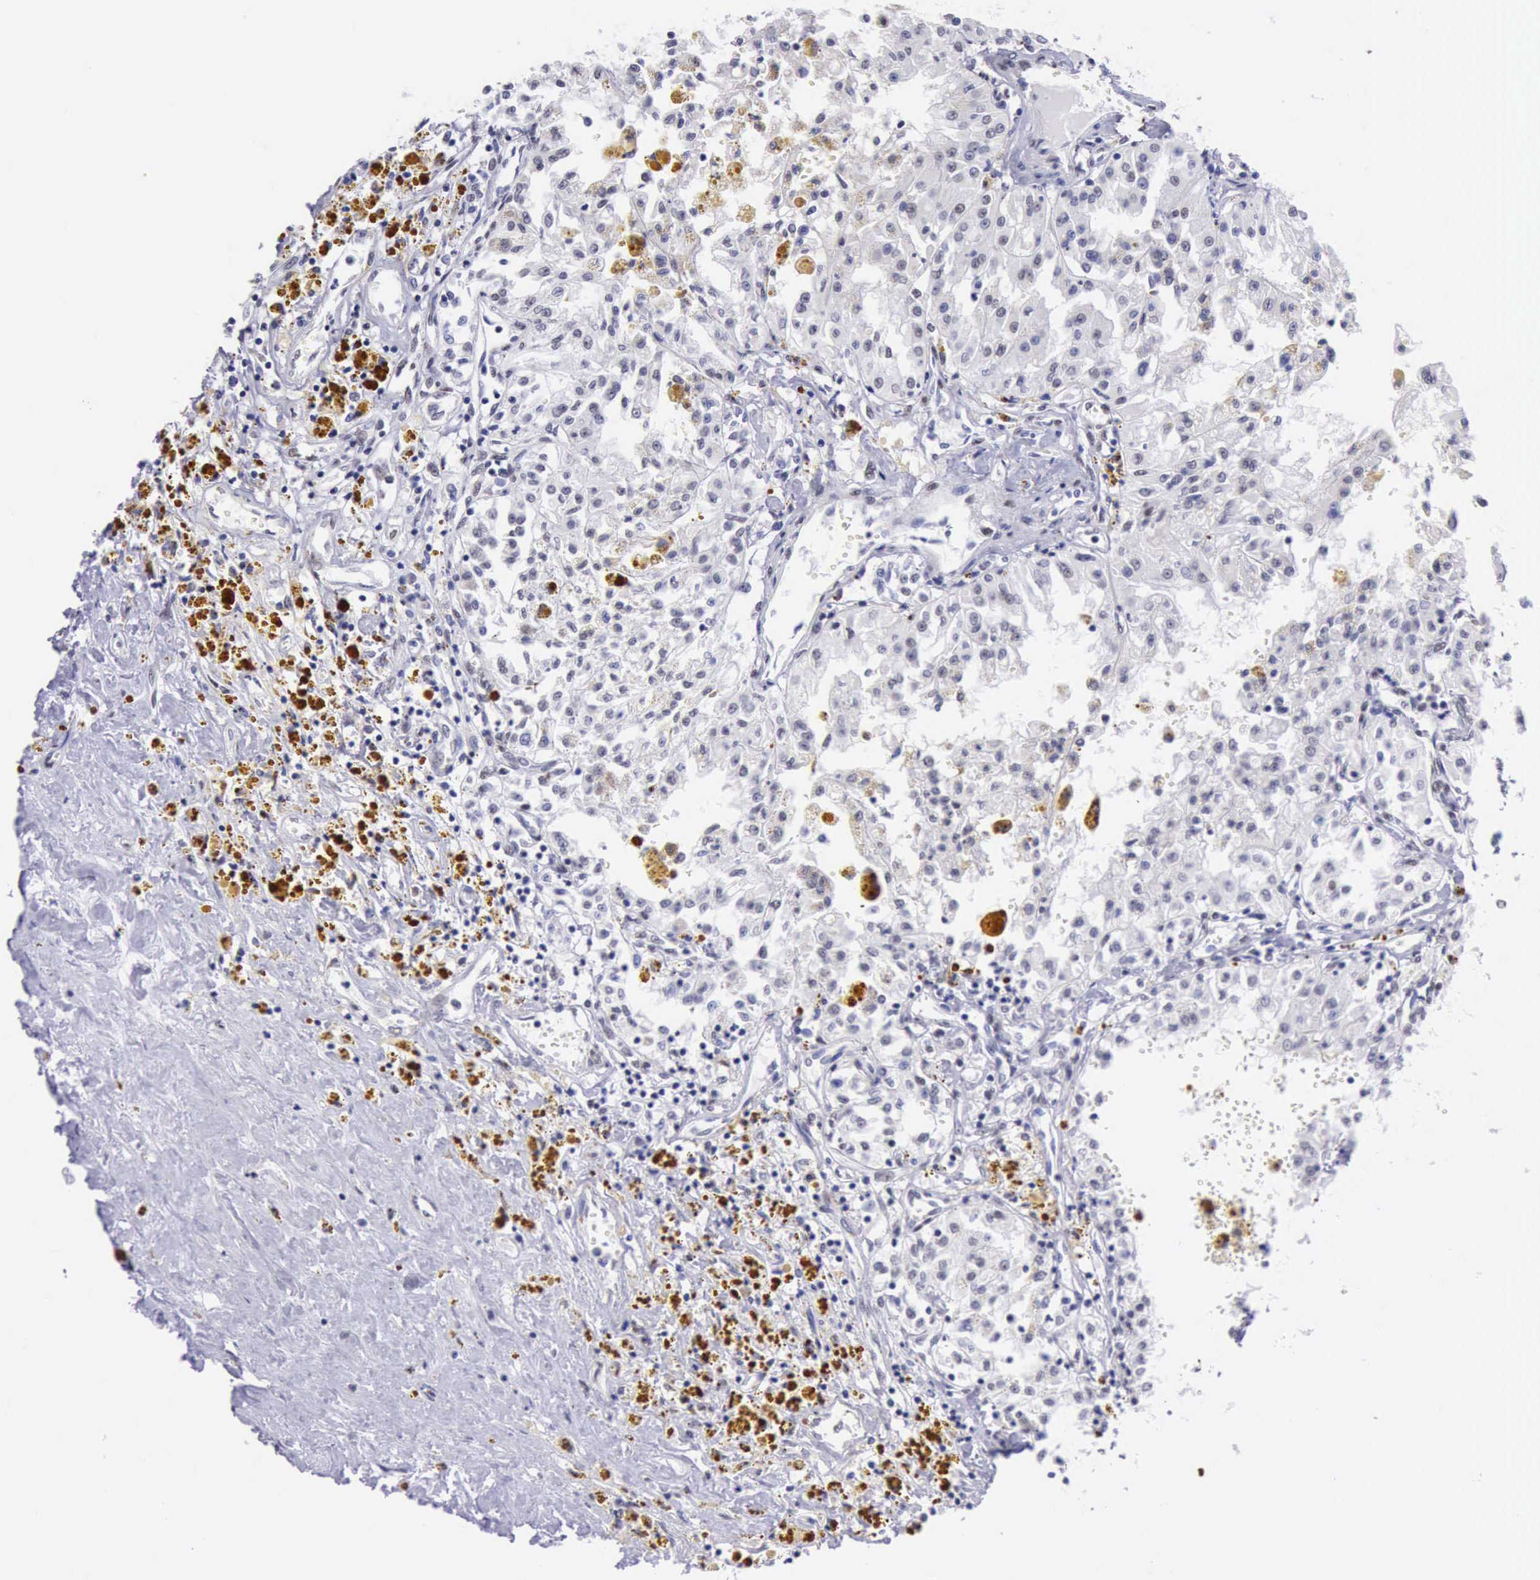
{"staining": {"intensity": "negative", "quantity": "none", "location": "none"}, "tissue": "renal cancer", "cell_type": "Tumor cells", "image_type": "cancer", "snomed": [{"axis": "morphology", "description": "Adenocarcinoma, NOS"}, {"axis": "topography", "description": "Kidney"}], "caption": "The photomicrograph demonstrates no significant positivity in tumor cells of adenocarcinoma (renal).", "gene": "EP300", "patient": {"sex": "male", "age": 78}}